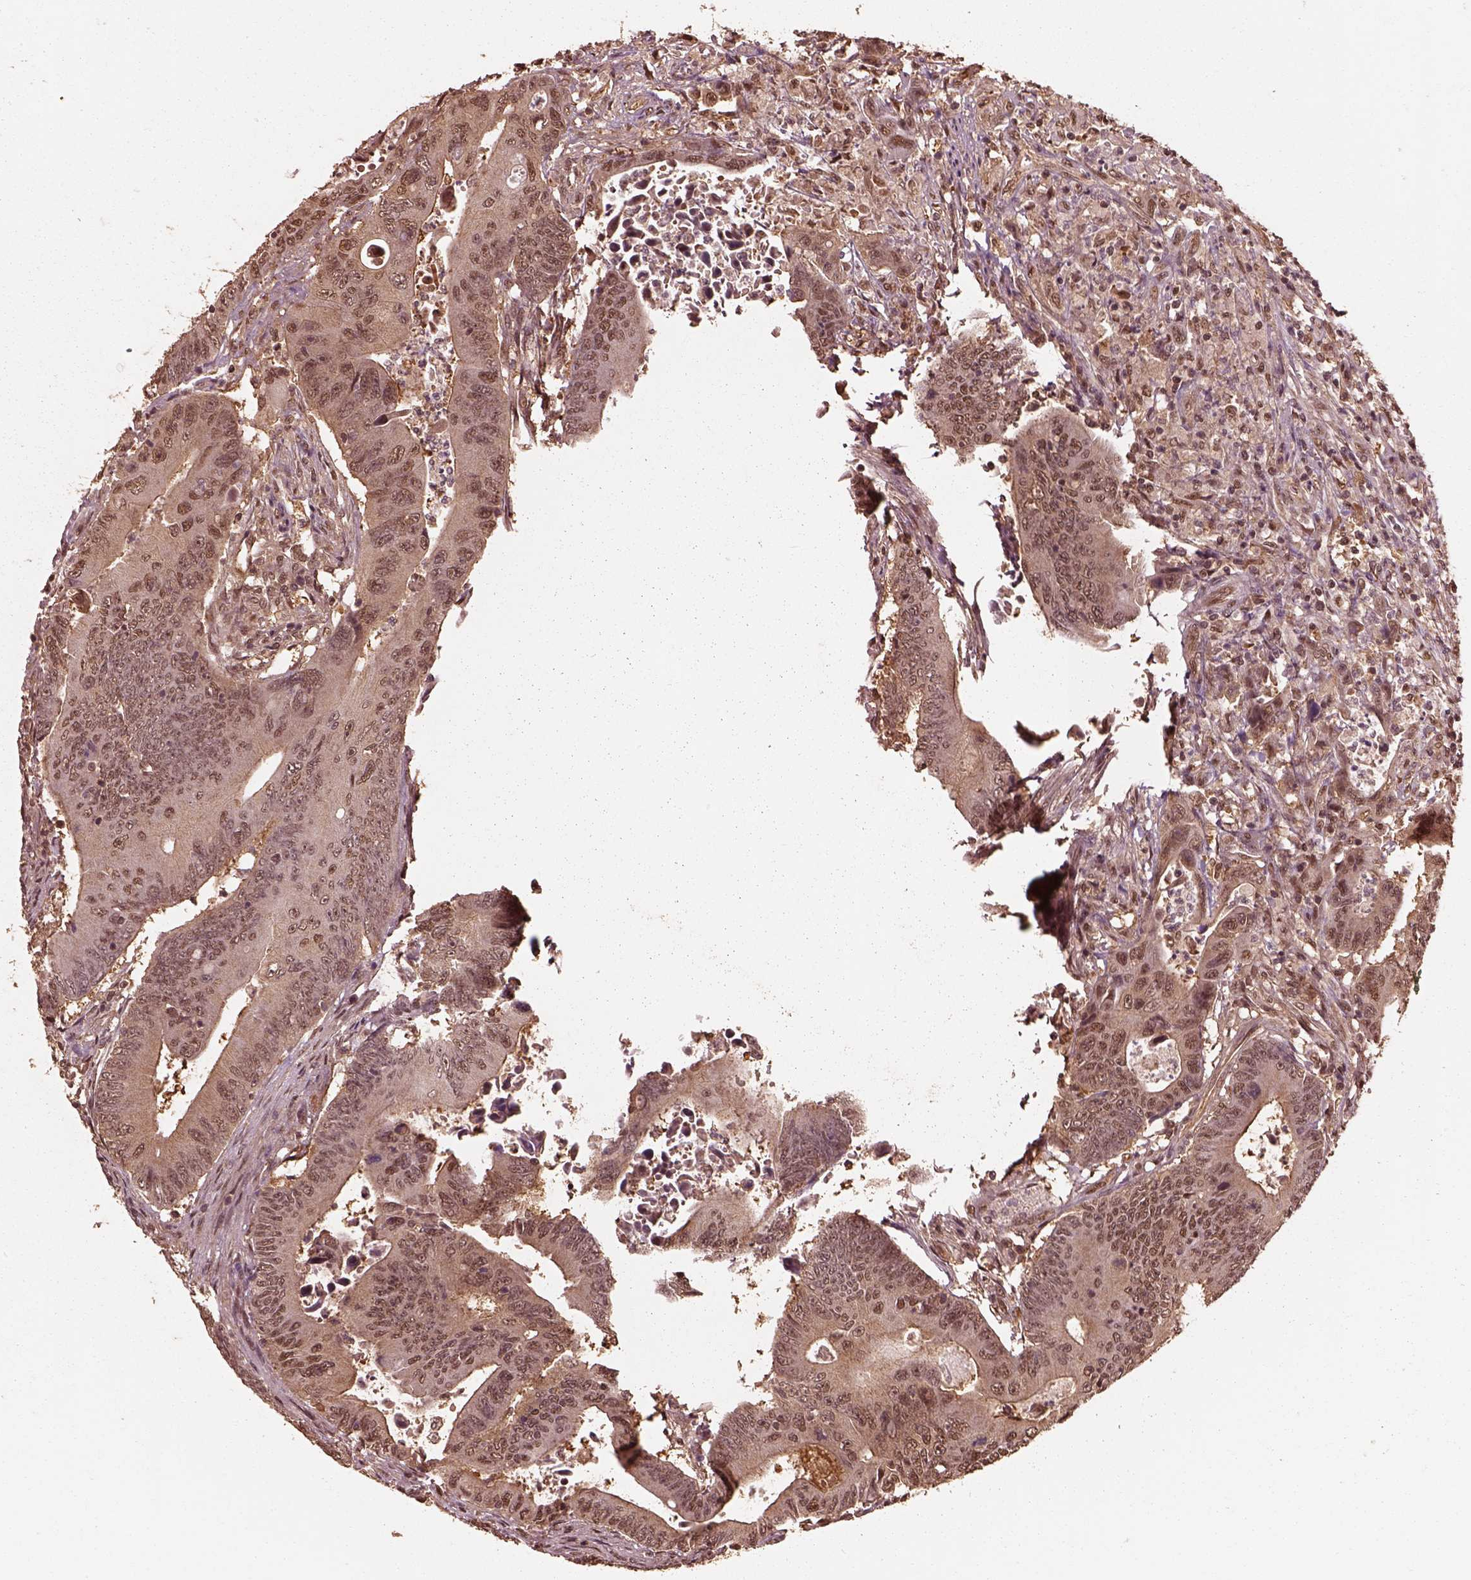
{"staining": {"intensity": "weak", "quantity": "25%-75%", "location": "cytoplasmic/membranous,nuclear"}, "tissue": "colorectal cancer", "cell_type": "Tumor cells", "image_type": "cancer", "snomed": [{"axis": "morphology", "description": "Adenocarcinoma, NOS"}, {"axis": "topography", "description": "Colon"}], "caption": "Weak cytoplasmic/membranous and nuclear expression for a protein is identified in about 25%-75% of tumor cells of colorectal adenocarcinoma using IHC.", "gene": "PSMC5", "patient": {"sex": "female", "age": 90}}